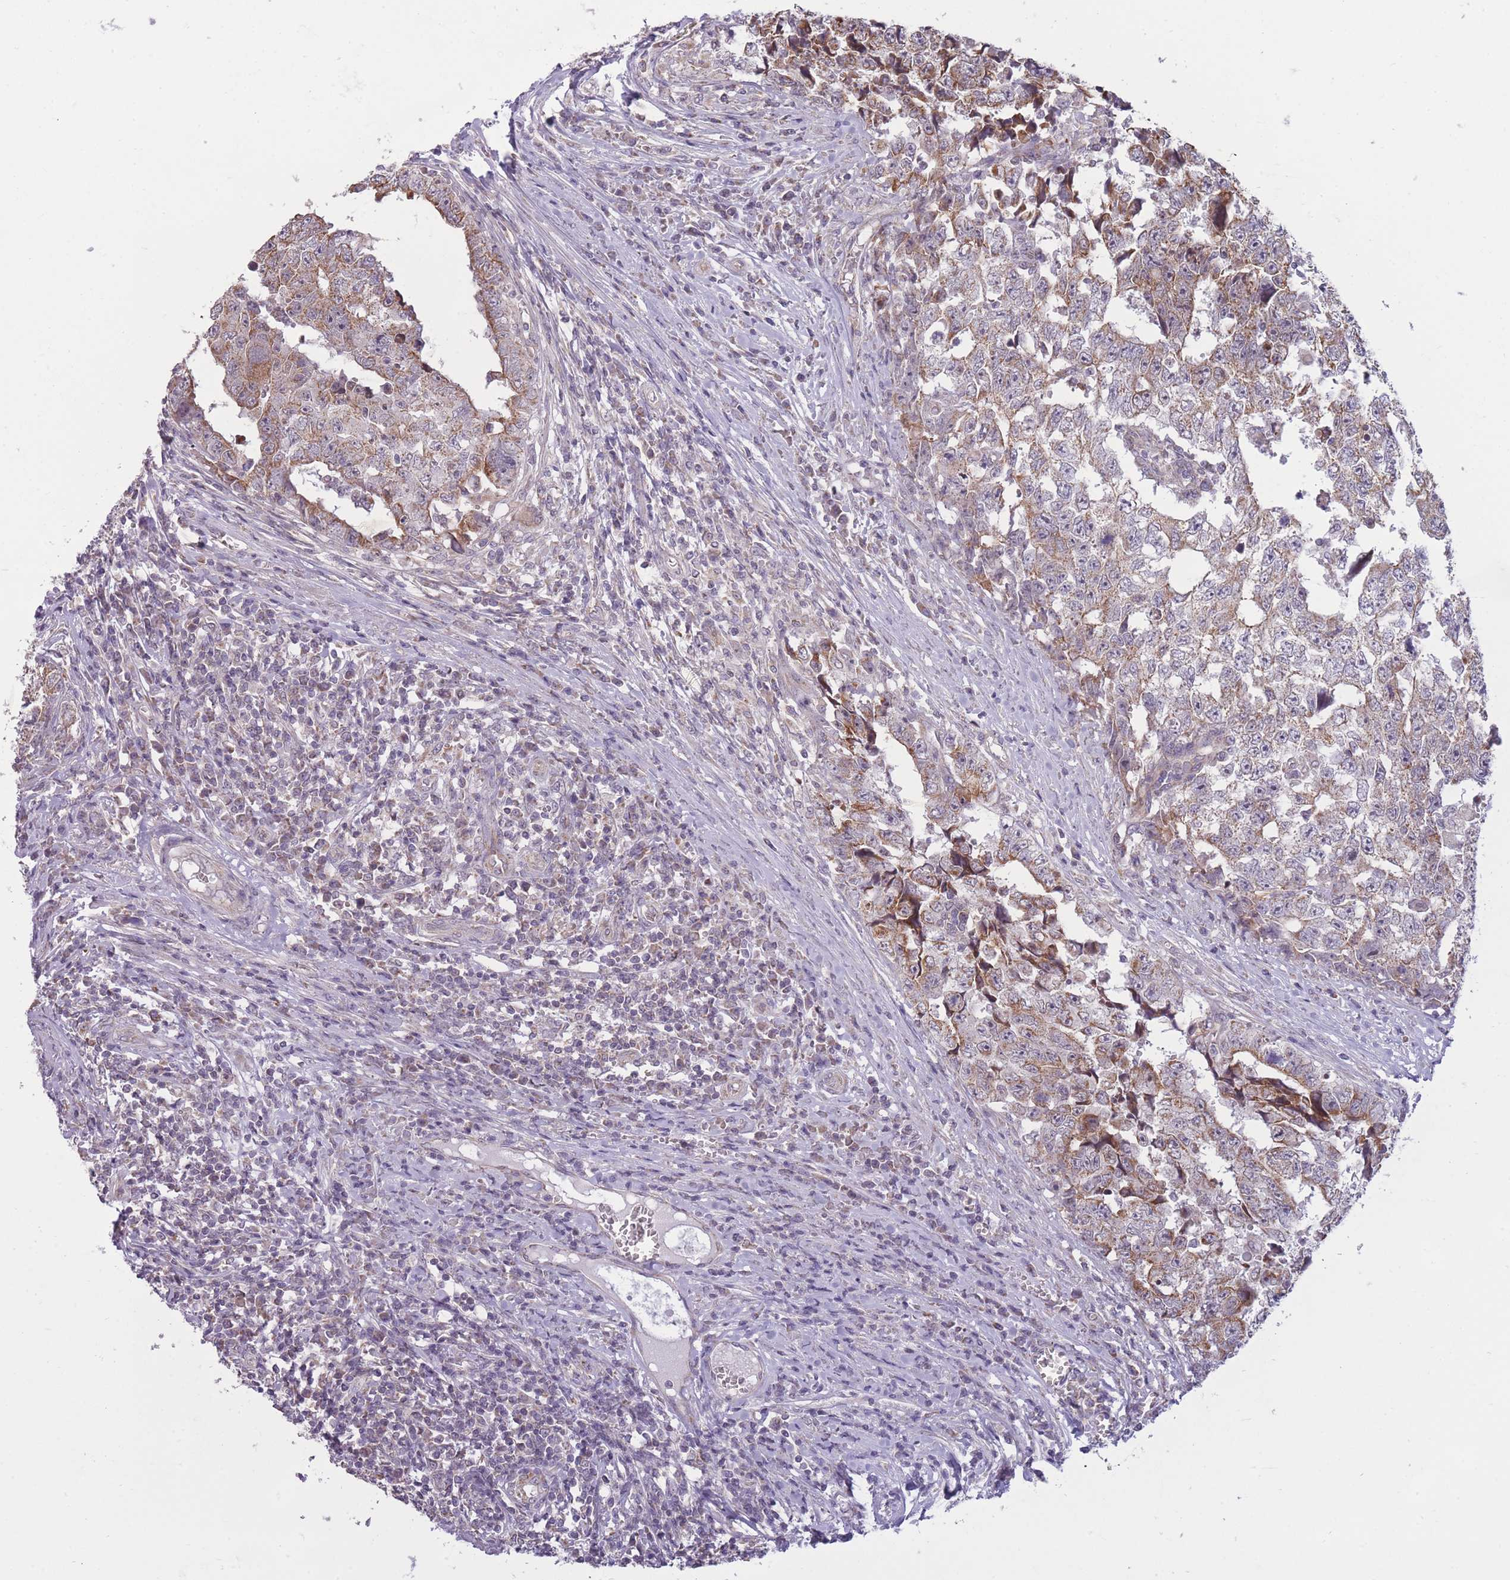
{"staining": {"intensity": "moderate", "quantity": ">75%", "location": "cytoplasmic/membranous"}, "tissue": "testis cancer", "cell_type": "Tumor cells", "image_type": "cancer", "snomed": [{"axis": "morphology", "description": "Carcinoma, Embryonal, NOS"}, {"axis": "topography", "description": "Testis"}], "caption": "The micrograph displays immunohistochemical staining of embryonal carcinoma (testis). There is moderate cytoplasmic/membranous expression is appreciated in approximately >75% of tumor cells.", "gene": "MRPS18C", "patient": {"sex": "male", "age": 25}}